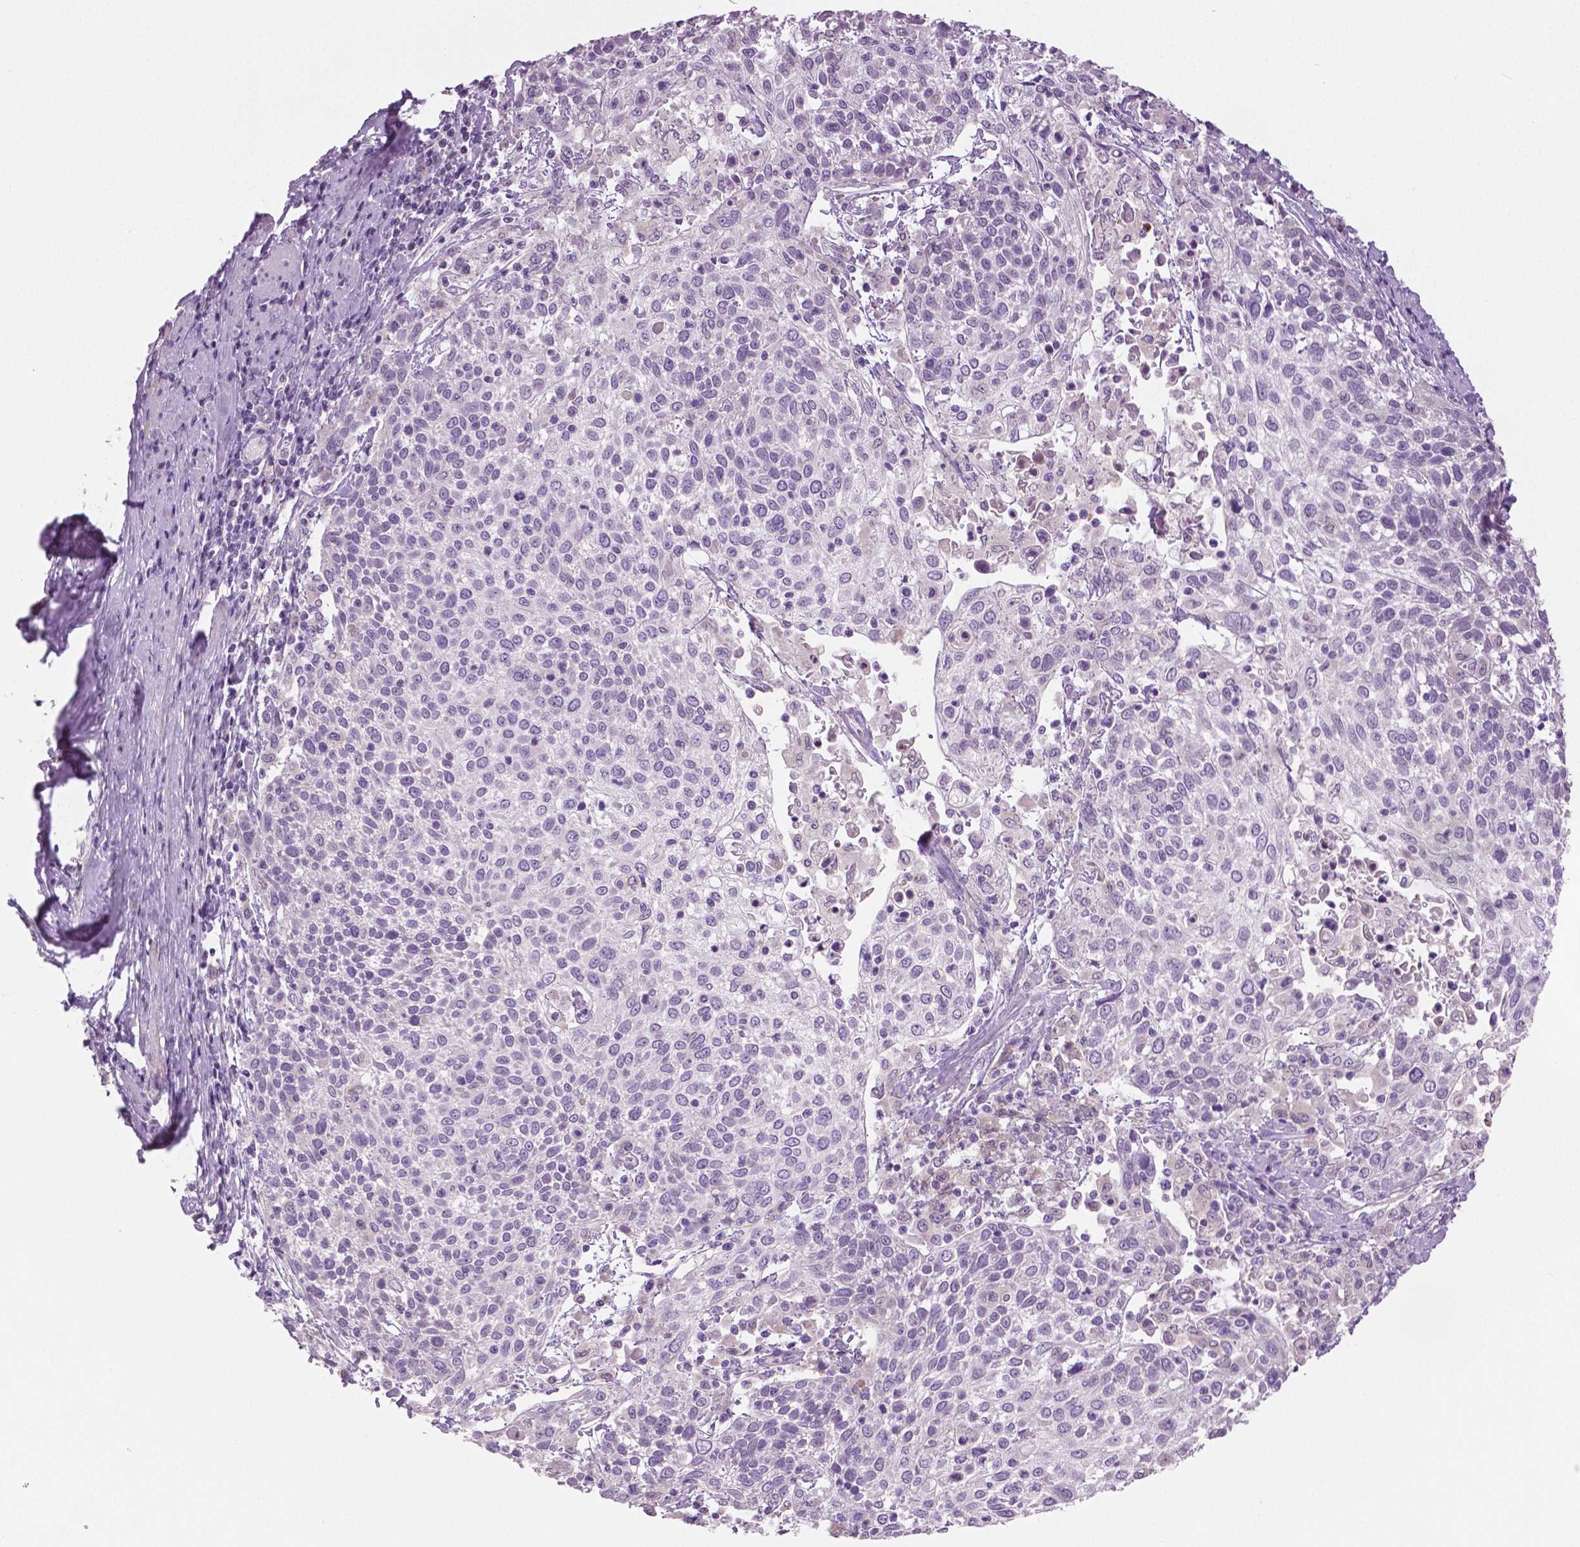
{"staining": {"intensity": "negative", "quantity": "none", "location": "none"}, "tissue": "cervical cancer", "cell_type": "Tumor cells", "image_type": "cancer", "snomed": [{"axis": "morphology", "description": "Squamous cell carcinoma, NOS"}, {"axis": "topography", "description": "Cervix"}], "caption": "Immunohistochemistry (IHC) photomicrograph of human cervical cancer stained for a protein (brown), which displays no staining in tumor cells. The staining was performed using DAB to visualize the protein expression in brown, while the nuclei were stained in blue with hematoxylin (Magnification: 20x).", "gene": "DNAH12", "patient": {"sex": "female", "age": 61}}